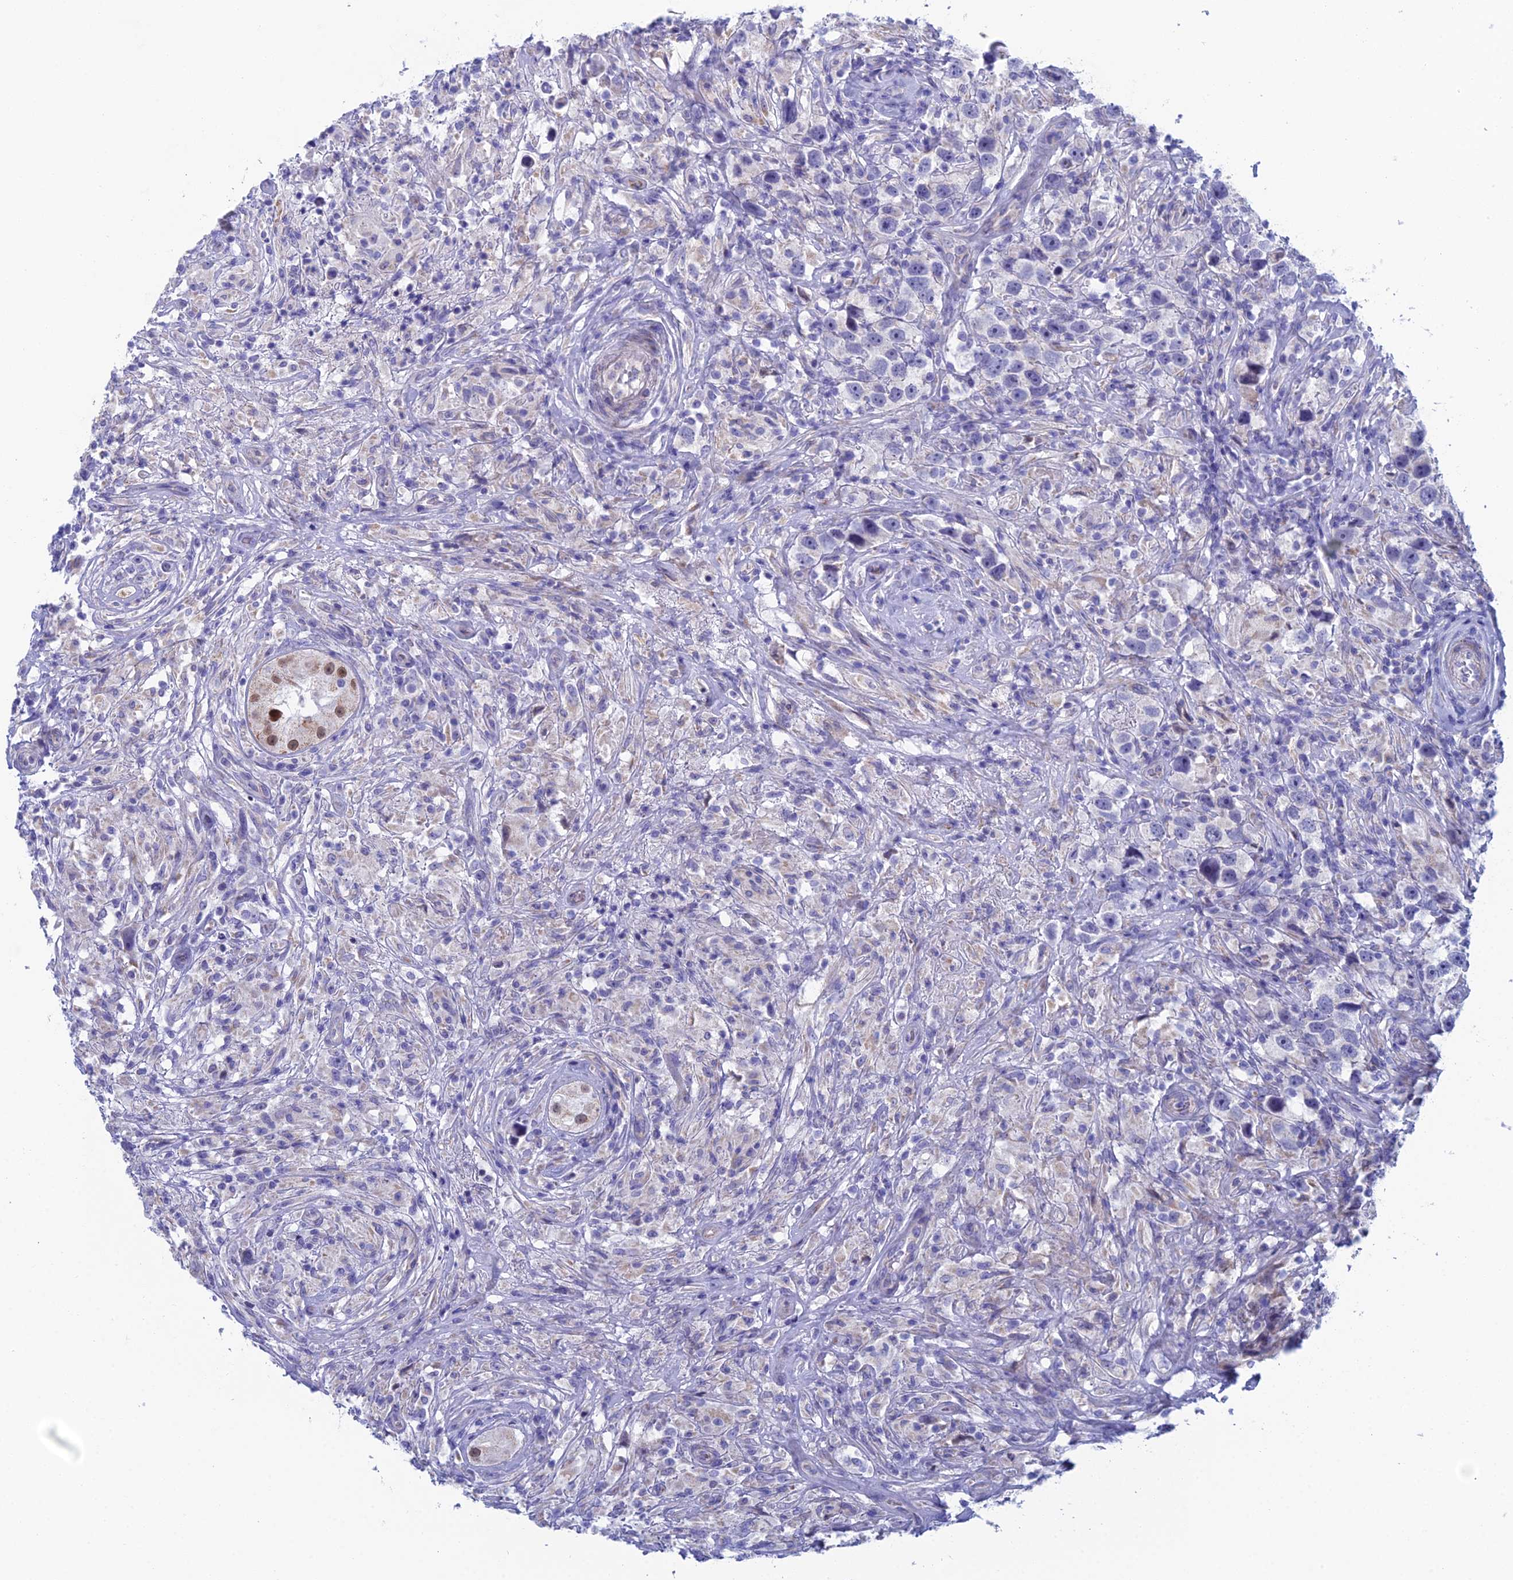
{"staining": {"intensity": "negative", "quantity": "none", "location": "none"}, "tissue": "testis cancer", "cell_type": "Tumor cells", "image_type": "cancer", "snomed": [{"axis": "morphology", "description": "Seminoma, NOS"}, {"axis": "topography", "description": "Testis"}], "caption": "DAB immunohistochemical staining of human testis cancer (seminoma) demonstrates no significant expression in tumor cells.", "gene": "CFAP210", "patient": {"sex": "male", "age": 49}}